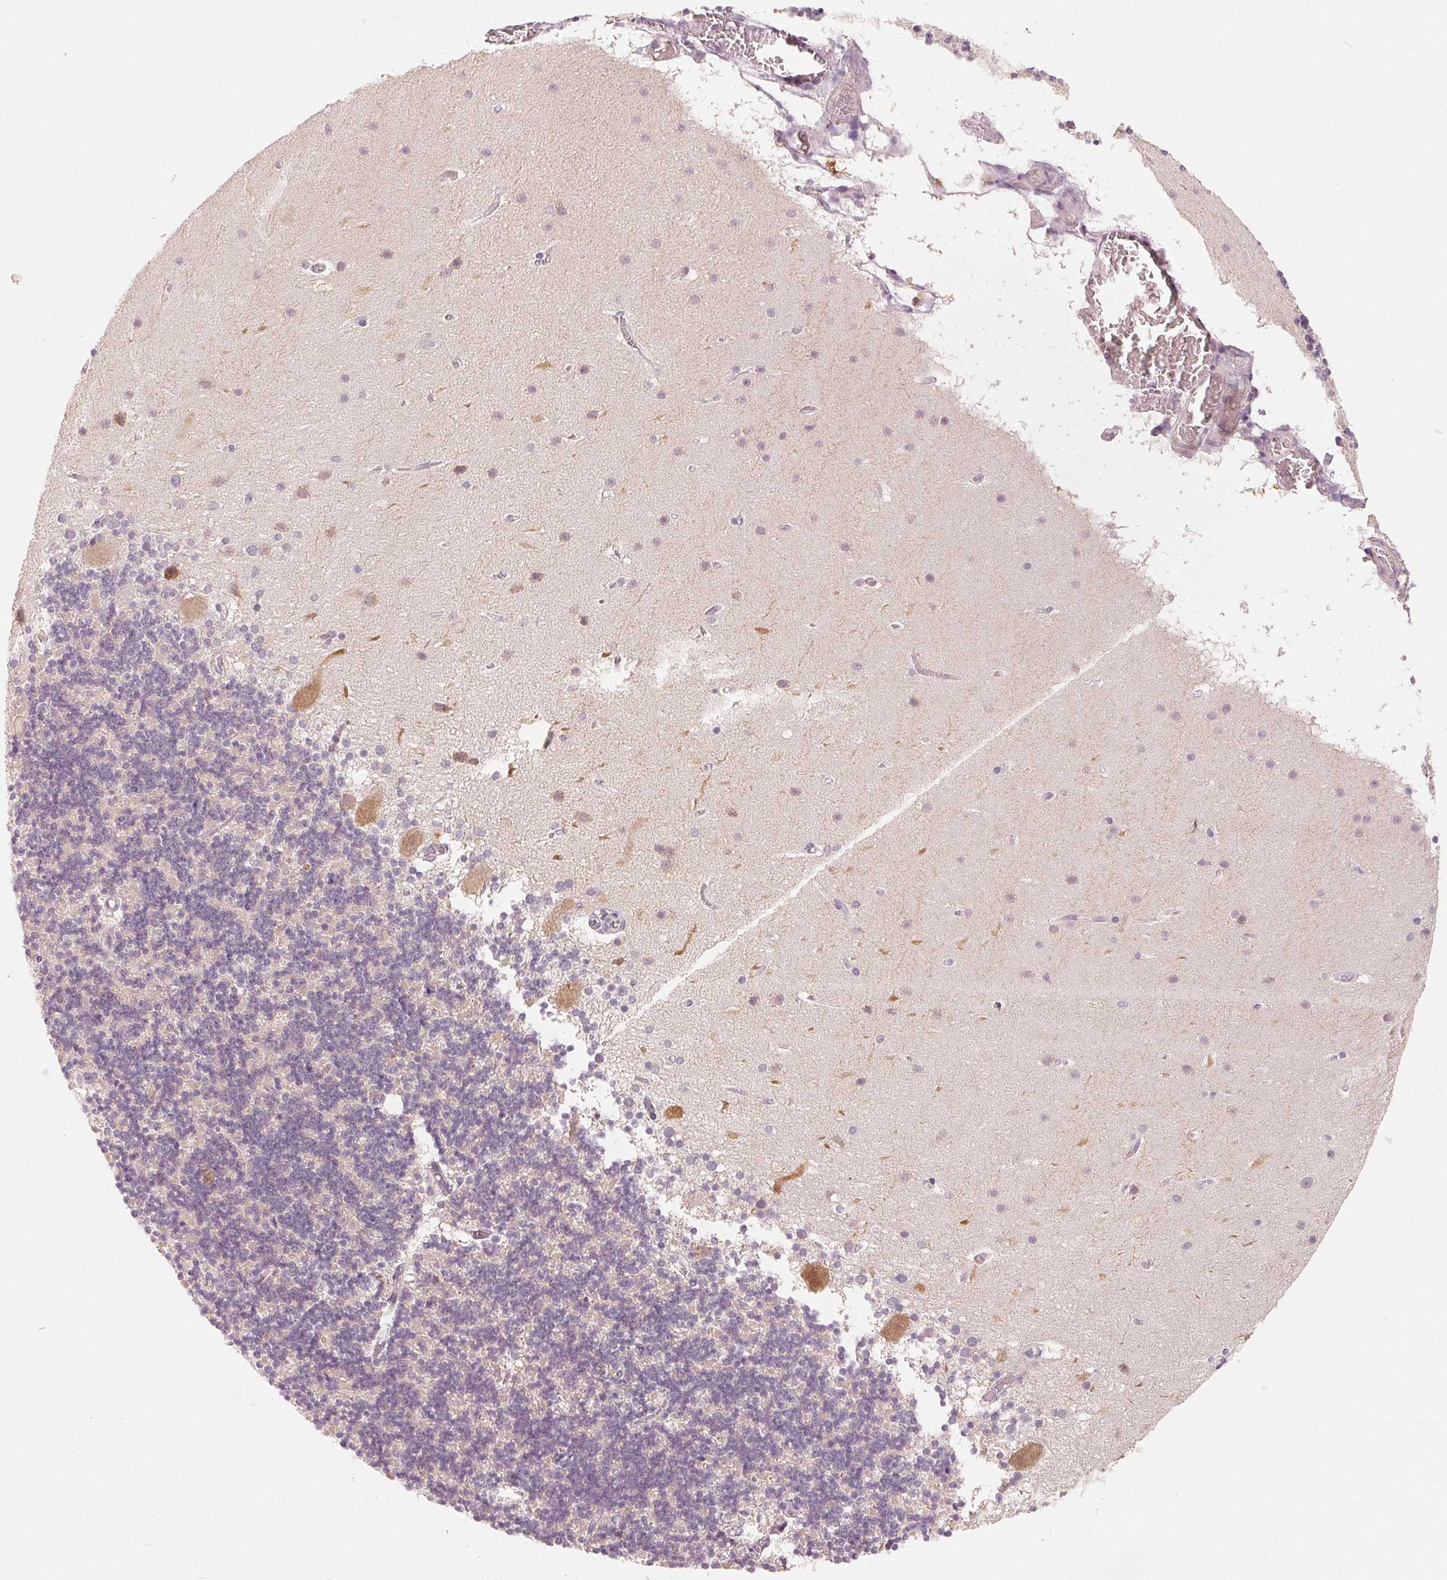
{"staining": {"intensity": "negative", "quantity": "none", "location": "none"}, "tissue": "cerebellum", "cell_type": "Cells in granular layer", "image_type": "normal", "snomed": [{"axis": "morphology", "description": "Normal tissue, NOS"}, {"axis": "topography", "description": "Cerebellum"}], "caption": "Image shows no significant protein expression in cells in granular layer of unremarkable cerebellum.", "gene": "GHITM", "patient": {"sex": "male", "age": 70}}